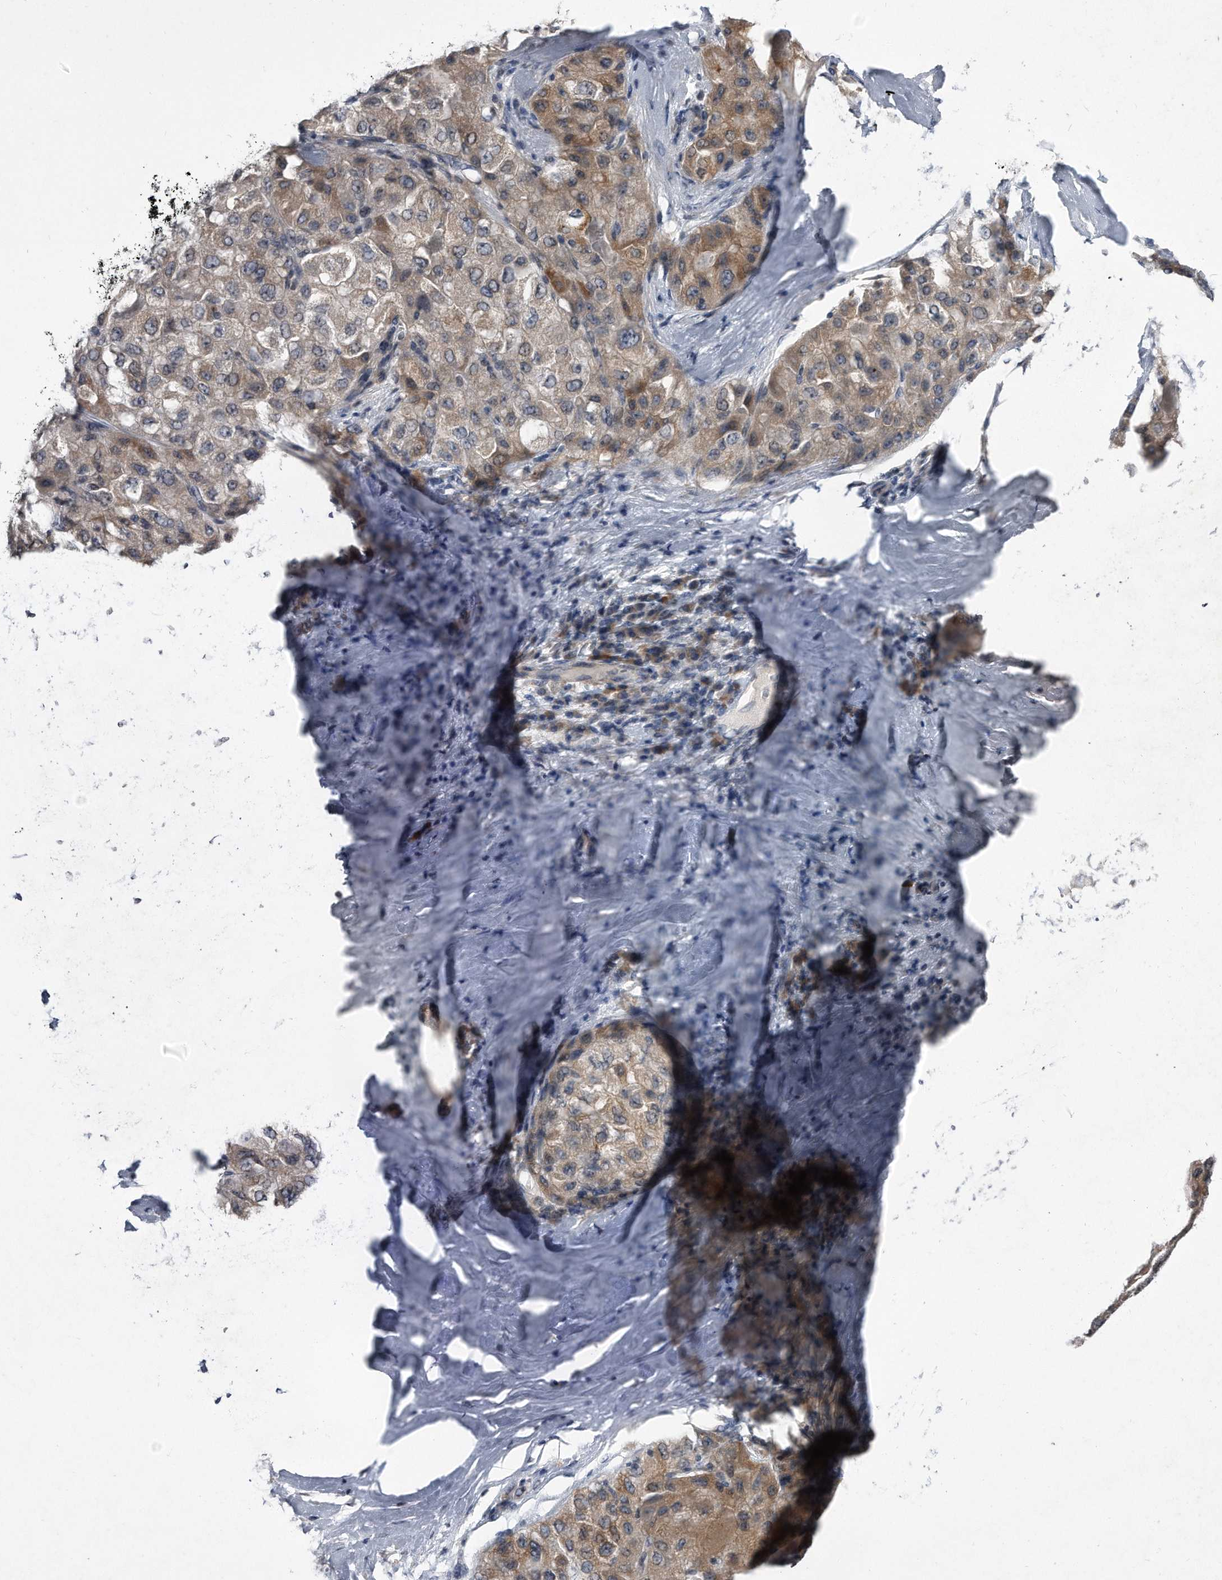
{"staining": {"intensity": "moderate", "quantity": "25%-75%", "location": "cytoplasmic/membranous"}, "tissue": "liver cancer", "cell_type": "Tumor cells", "image_type": "cancer", "snomed": [{"axis": "morphology", "description": "Carcinoma, Hepatocellular, NOS"}, {"axis": "topography", "description": "Liver"}], "caption": "DAB immunohistochemical staining of human liver cancer (hepatocellular carcinoma) demonstrates moderate cytoplasmic/membranous protein staining in approximately 25%-75% of tumor cells.", "gene": "DAB1", "patient": {"sex": "male", "age": 80}}